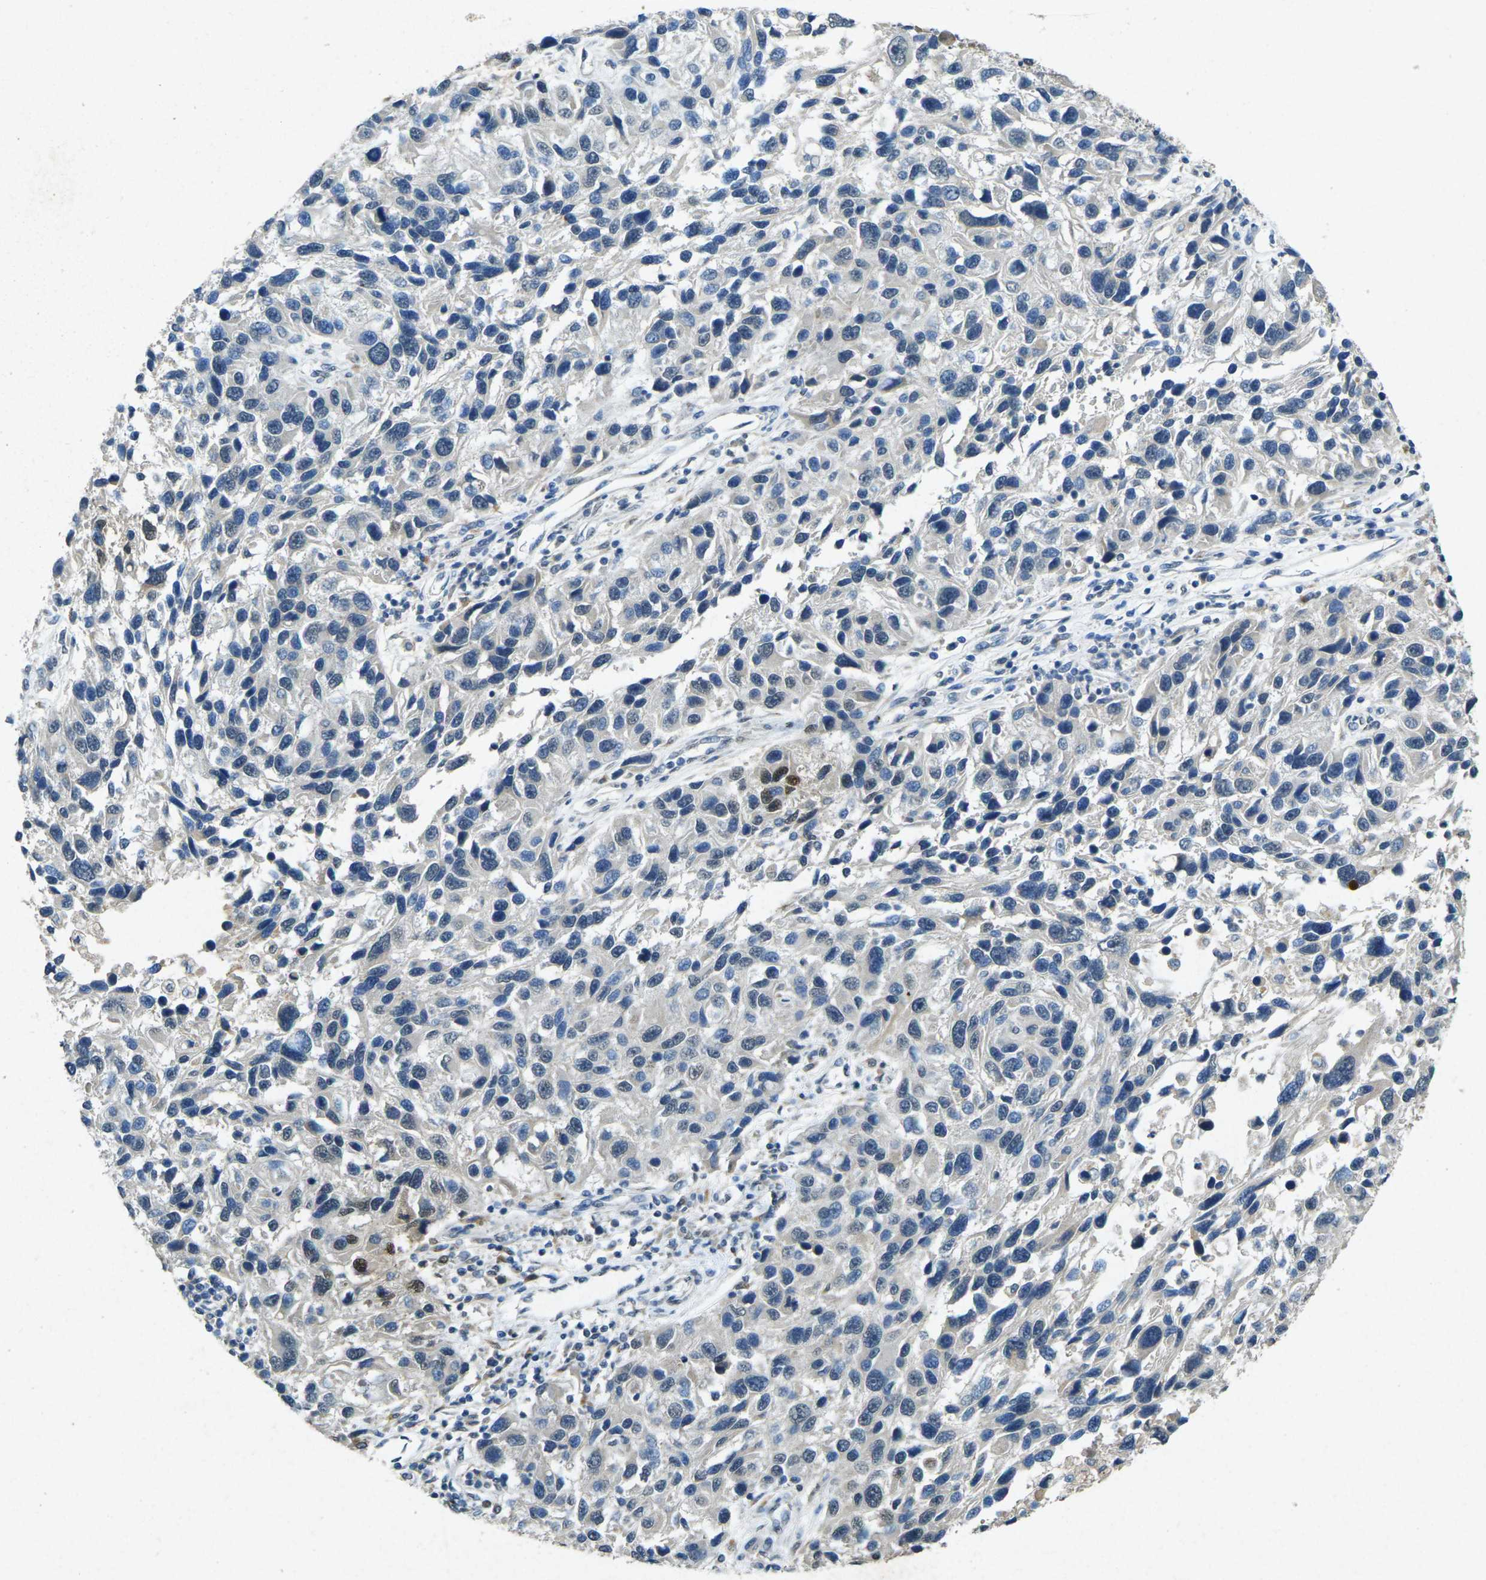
{"staining": {"intensity": "negative", "quantity": "none", "location": "none"}, "tissue": "melanoma", "cell_type": "Tumor cells", "image_type": "cancer", "snomed": [{"axis": "morphology", "description": "Malignant melanoma, NOS"}, {"axis": "topography", "description": "Skin"}], "caption": "Immunohistochemistry (IHC) photomicrograph of neoplastic tissue: human melanoma stained with DAB demonstrates no significant protein positivity in tumor cells.", "gene": "RGMA", "patient": {"sex": "male", "age": 53}}